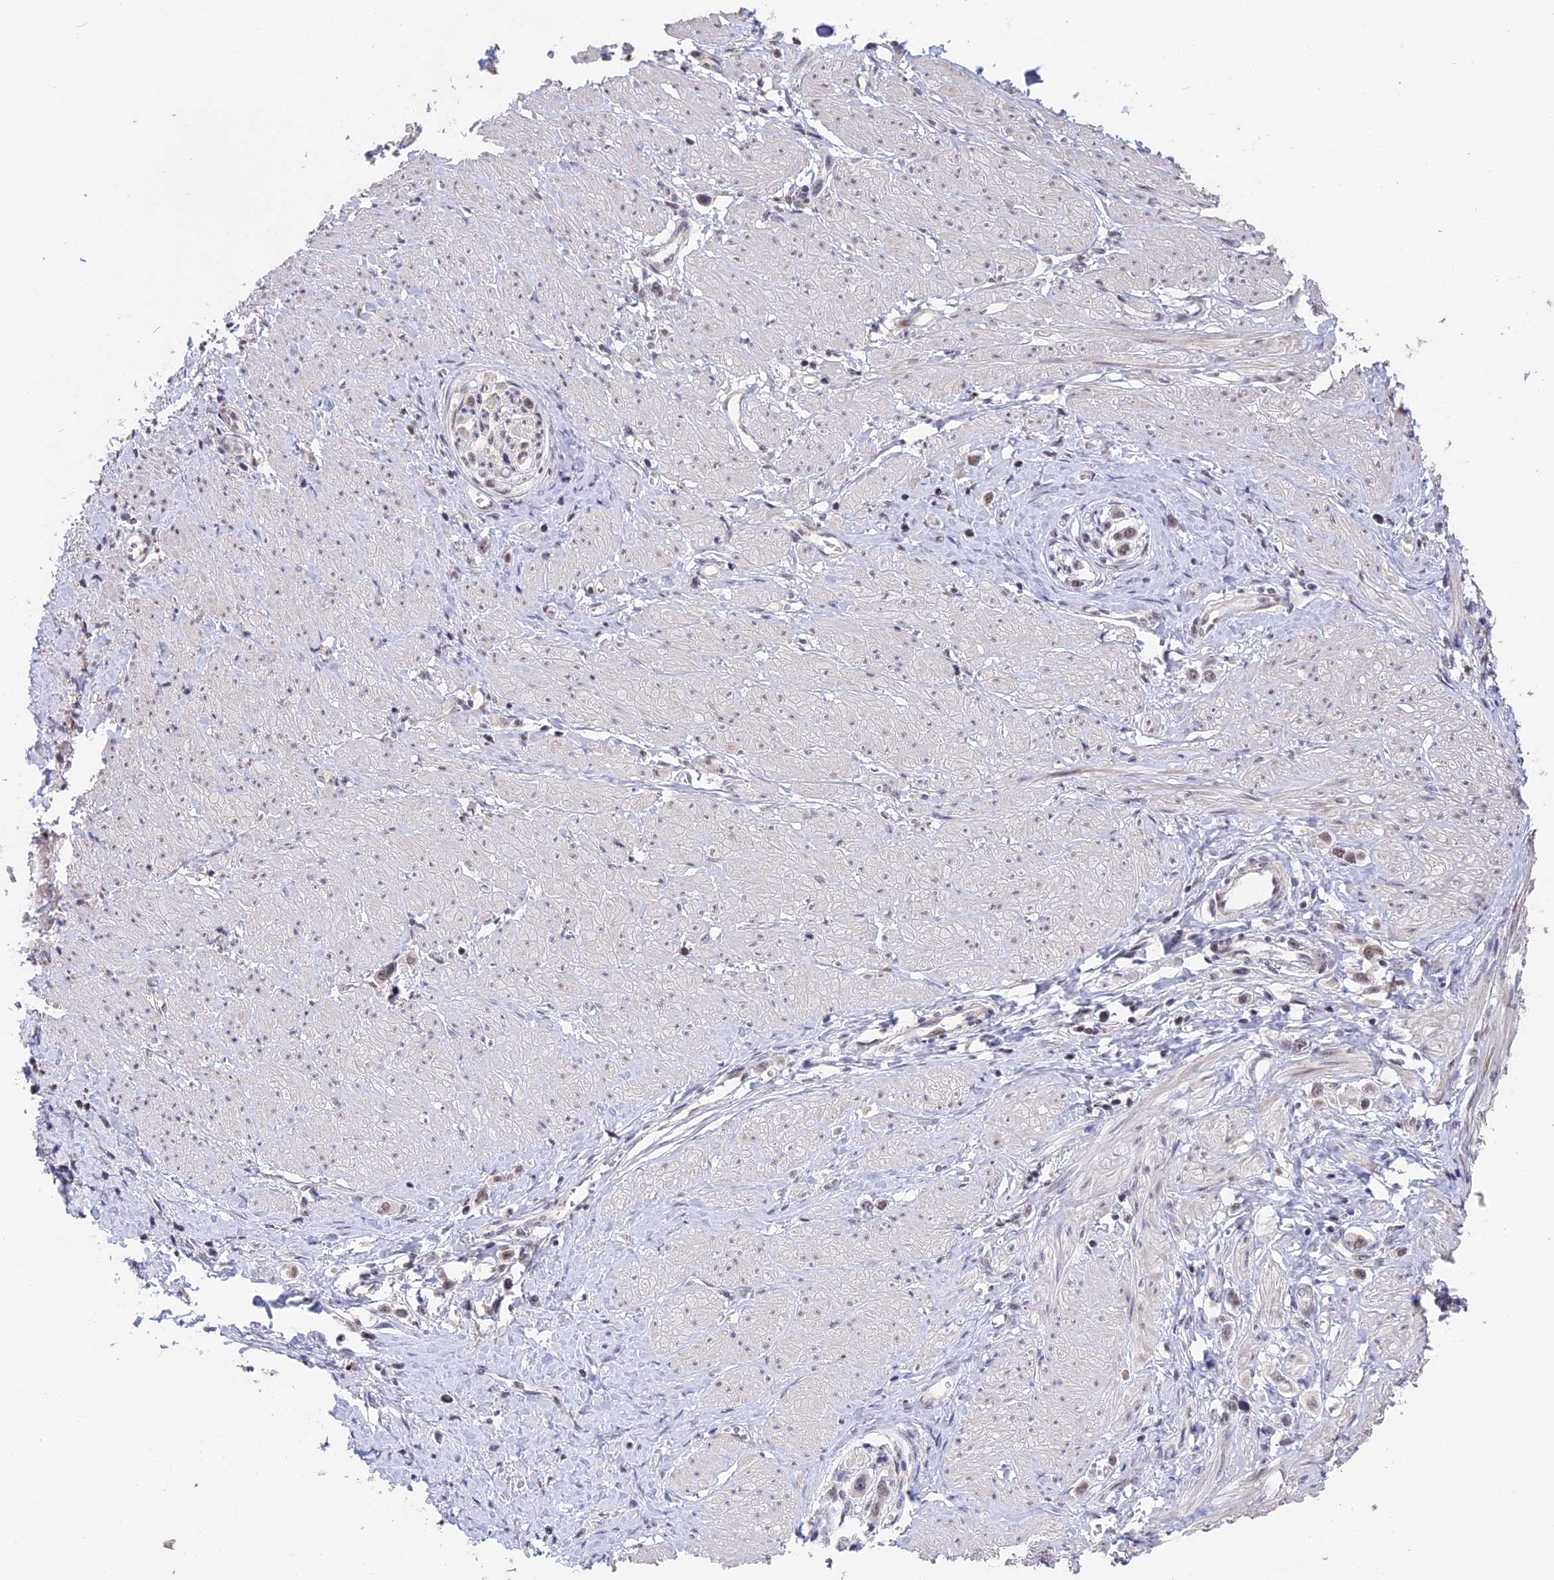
{"staining": {"intensity": "weak", "quantity": "25%-75%", "location": "nuclear"}, "tissue": "stomach cancer", "cell_type": "Tumor cells", "image_type": "cancer", "snomed": [{"axis": "morphology", "description": "Adenocarcinoma, NOS"}, {"axis": "topography", "description": "Stomach"}], "caption": "Stomach cancer stained for a protein demonstrates weak nuclear positivity in tumor cells.", "gene": "POLR2C", "patient": {"sex": "female", "age": 65}}